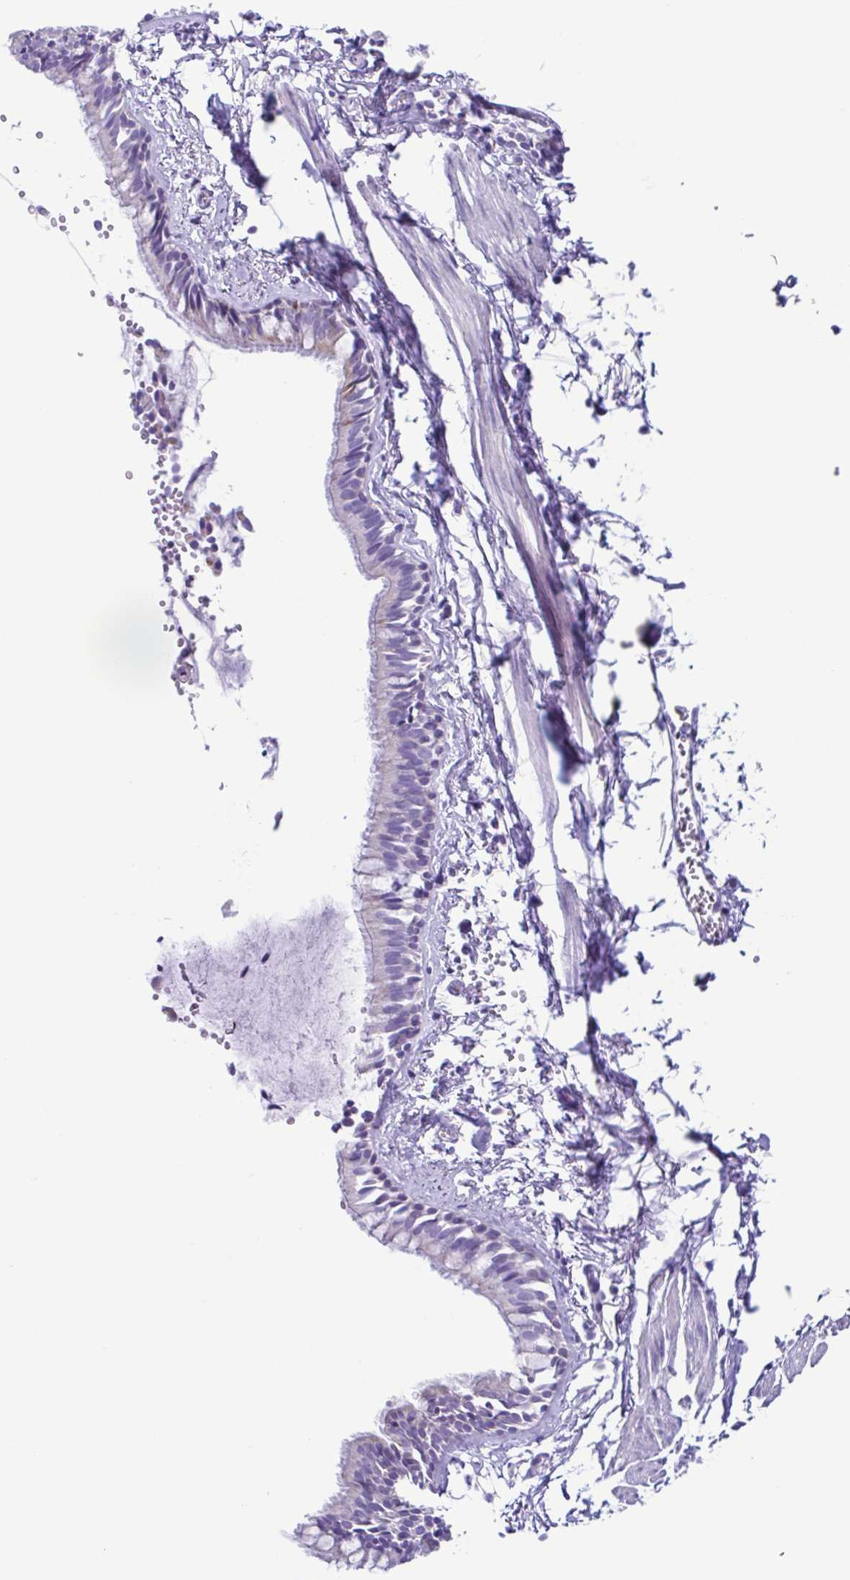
{"staining": {"intensity": "moderate", "quantity": "<25%", "location": "cytoplasmic/membranous"}, "tissue": "bronchus", "cell_type": "Respiratory epithelial cells", "image_type": "normal", "snomed": [{"axis": "morphology", "description": "Normal tissue, NOS"}, {"axis": "topography", "description": "Bronchus"}], "caption": "A brown stain highlights moderate cytoplasmic/membranous staining of a protein in respiratory epithelial cells of unremarkable bronchus.", "gene": "ACTRT3", "patient": {"sex": "female", "age": 59}}